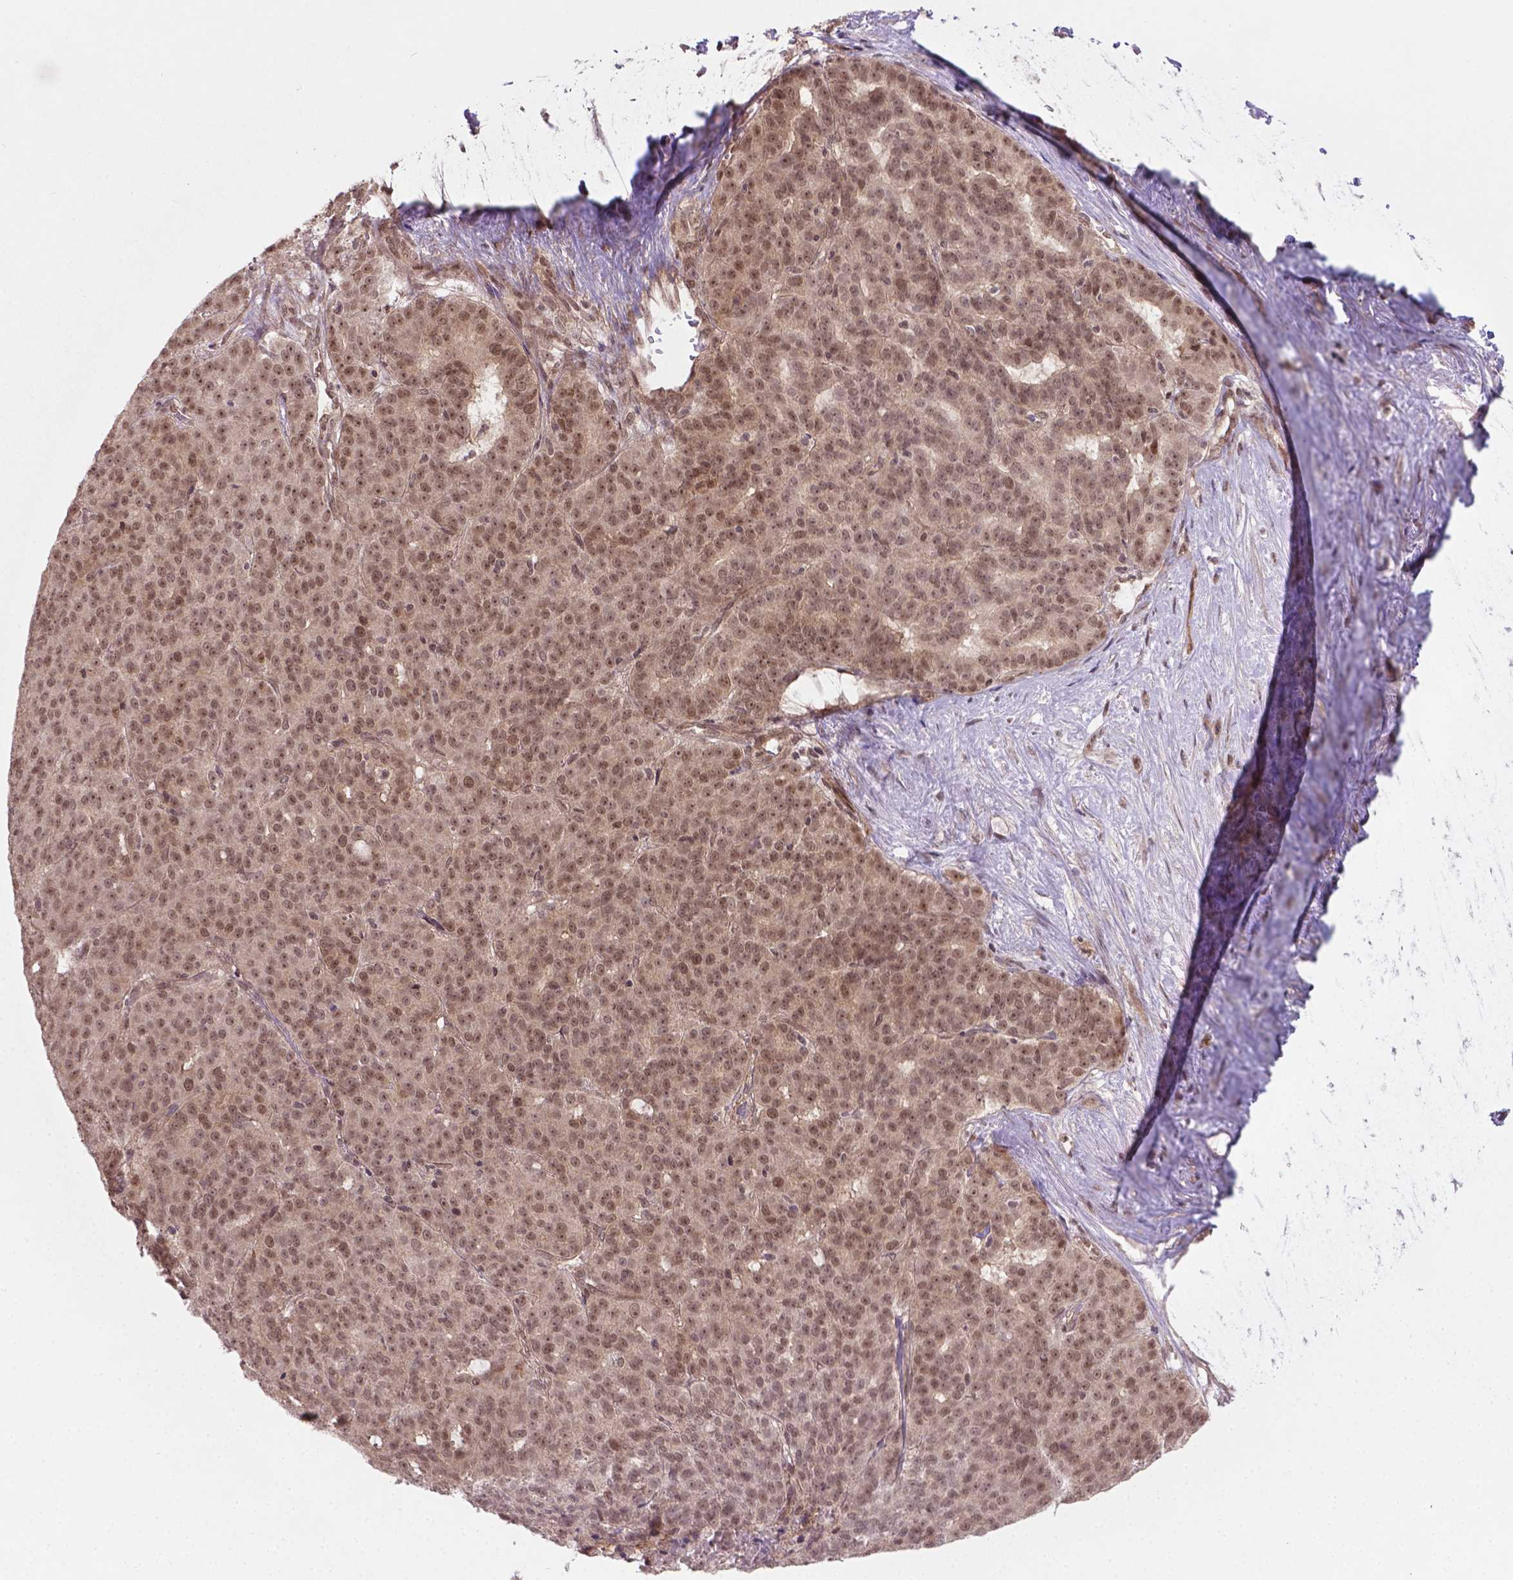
{"staining": {"intensity": "moderate", "quantity": ">75%", "location": "nuclear"}, "tissue": "liver cancer", "cell_type": "Tumor cells", "image_type": "cancer", "snomed": [{"axis": "morphology", "description": "Cholangiocarcinoma"}, {"axis": "topography", "description": "Liver"}], "caption": "The immunohistochemical stain labels moderate nuclear expression in tumor cells of liver cancer tissue. (DAB IHC, brown staining for protein, blue staining for nuclei).", "gene": "ANKRD54", "patient": {"sex": "female", "age": 47}}